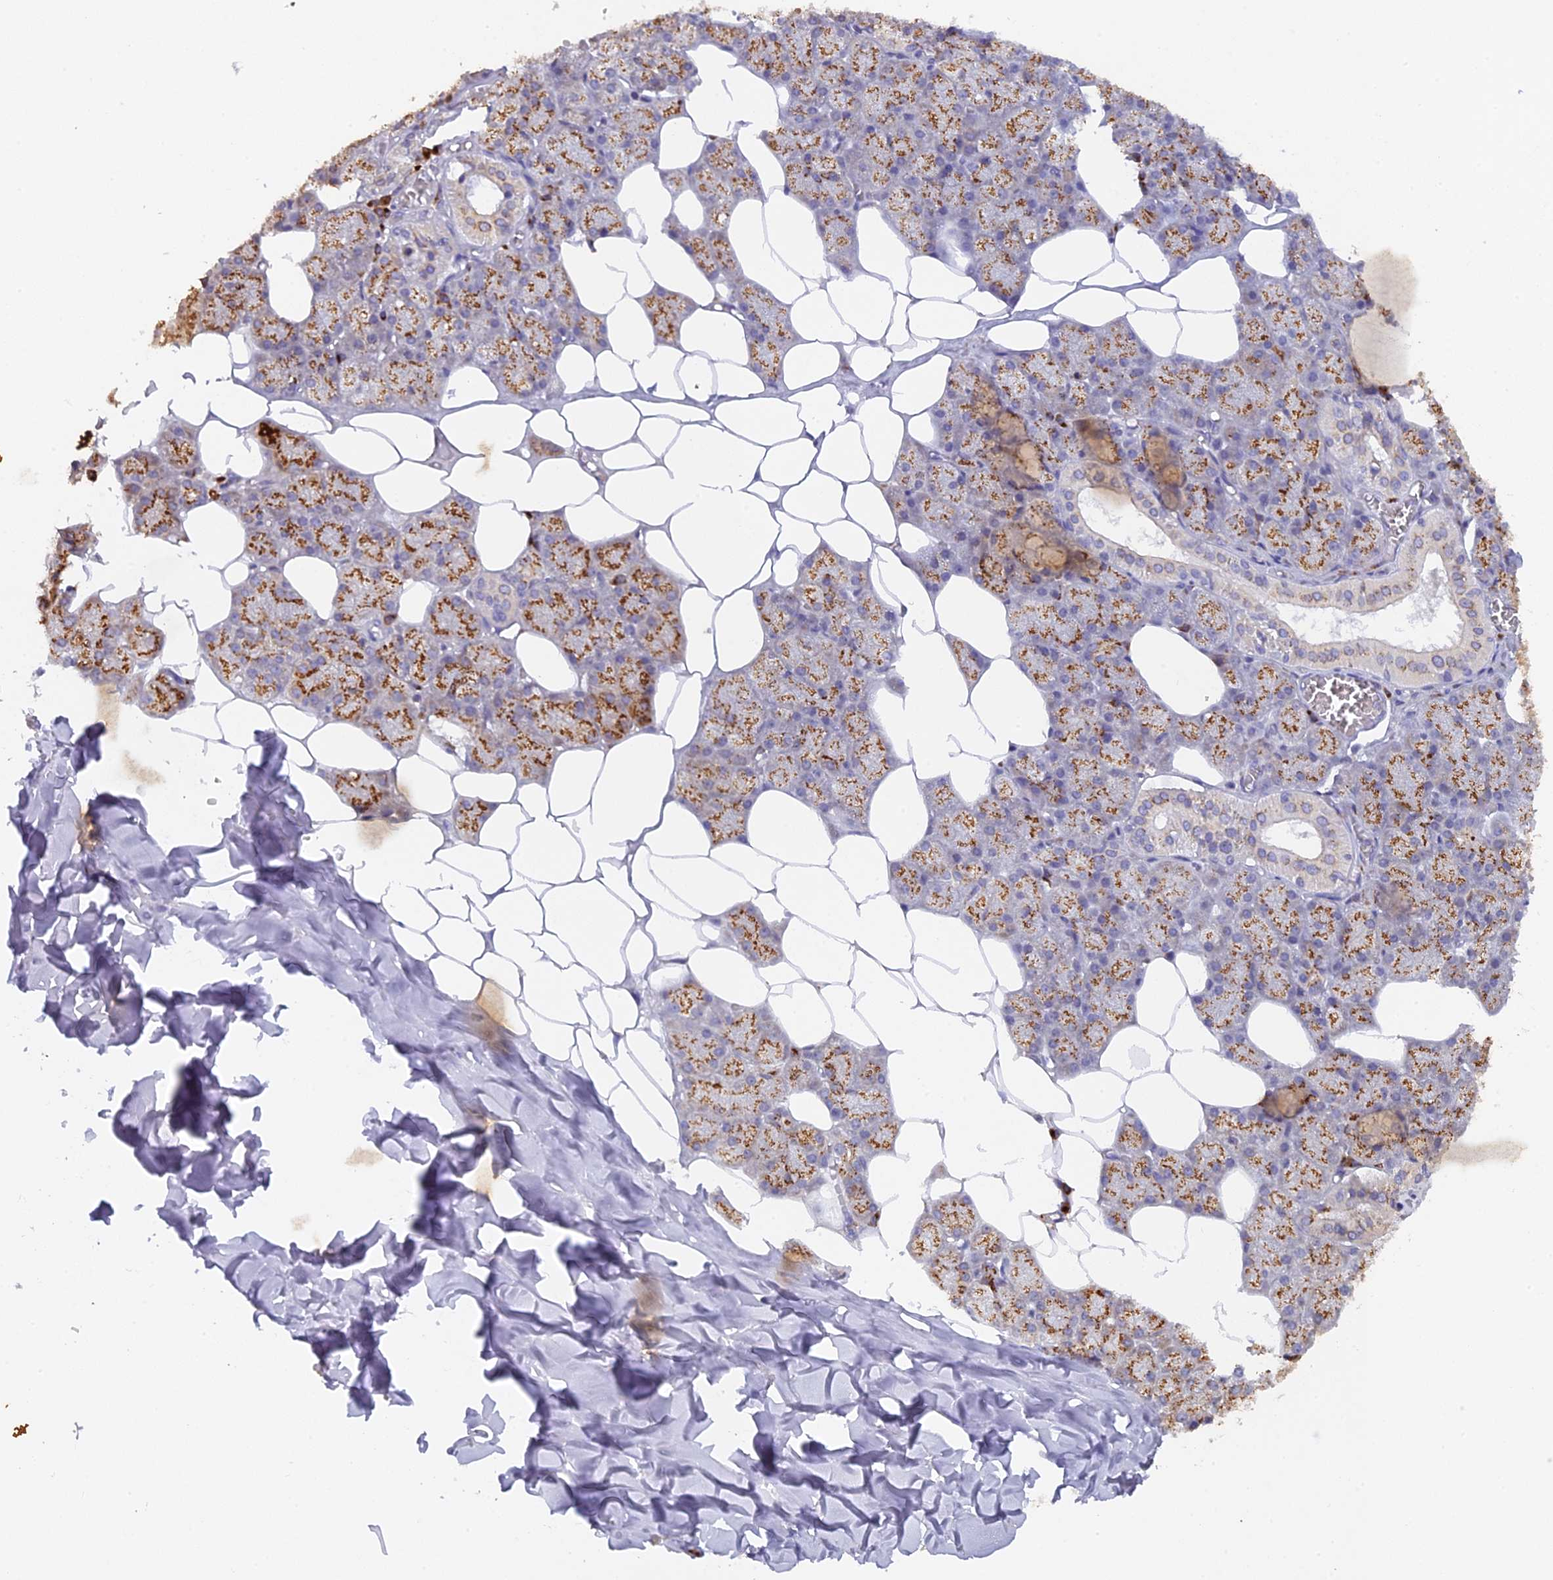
{"staining": {"intensity": "moderate", "quantity": ">75%", "location": "cytoplasmic/membranous"}, "tissue": "salivary gland", "cell_type": "Glandular cells", "image_type": "normal", "snomed": [{"axis": "morphology", "description": "Normal tissue, NOS"}, {"axis": "topography", "description": "Salivary gland"}], "caption": "Glandular cells exhibit moderate cytoplasmic/membranous expression in approximately >75% of cells in unremarkable salivary gland. The protein is shown in brown color, while the nuclei are stained blue.", "gene": "SNX17", "patient": {"sex": "male", "age": 62}}